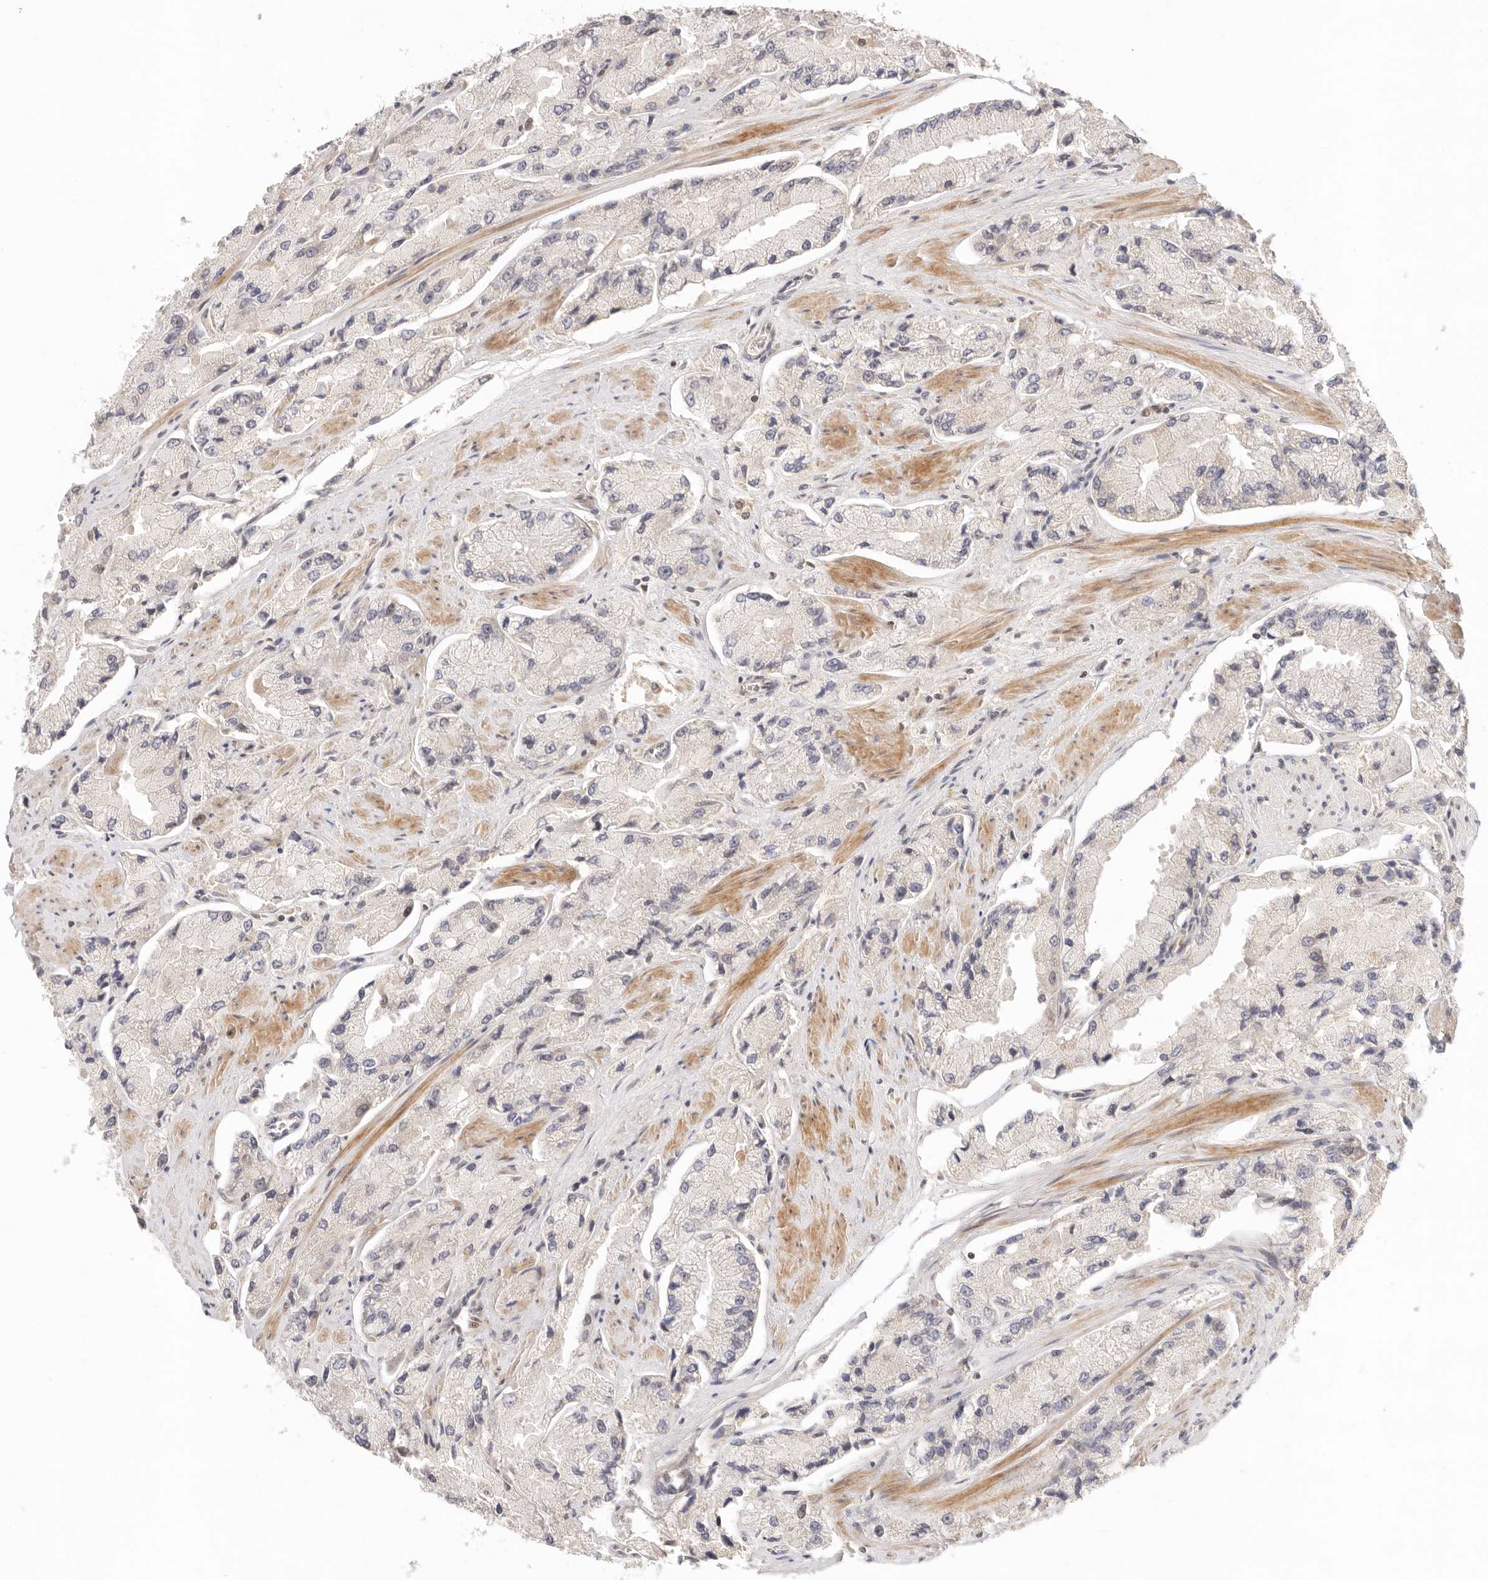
{"staining": {"intensity": "negative", "quantity": "none", "location": "none"}, "tissue": "prostate cancer", "cell_type": "Tumor cells", "image_type": "cancer", "snomed": [{"axis": "morphology", "description": "Adenocarcinoma, High grade"}, {"axis": "topography", "description": "Prostate"}], "caption": "This histopathology image is of prostate cancer (adenocarcinoma (high-grade)) stained with immunohistochemistry to label a protein in brown with the nuclei are counter-stained blue. There is no positivity in tumor cells.", "gene": "PHLDA3", "patient": {"sex": "male", "age": 58}}